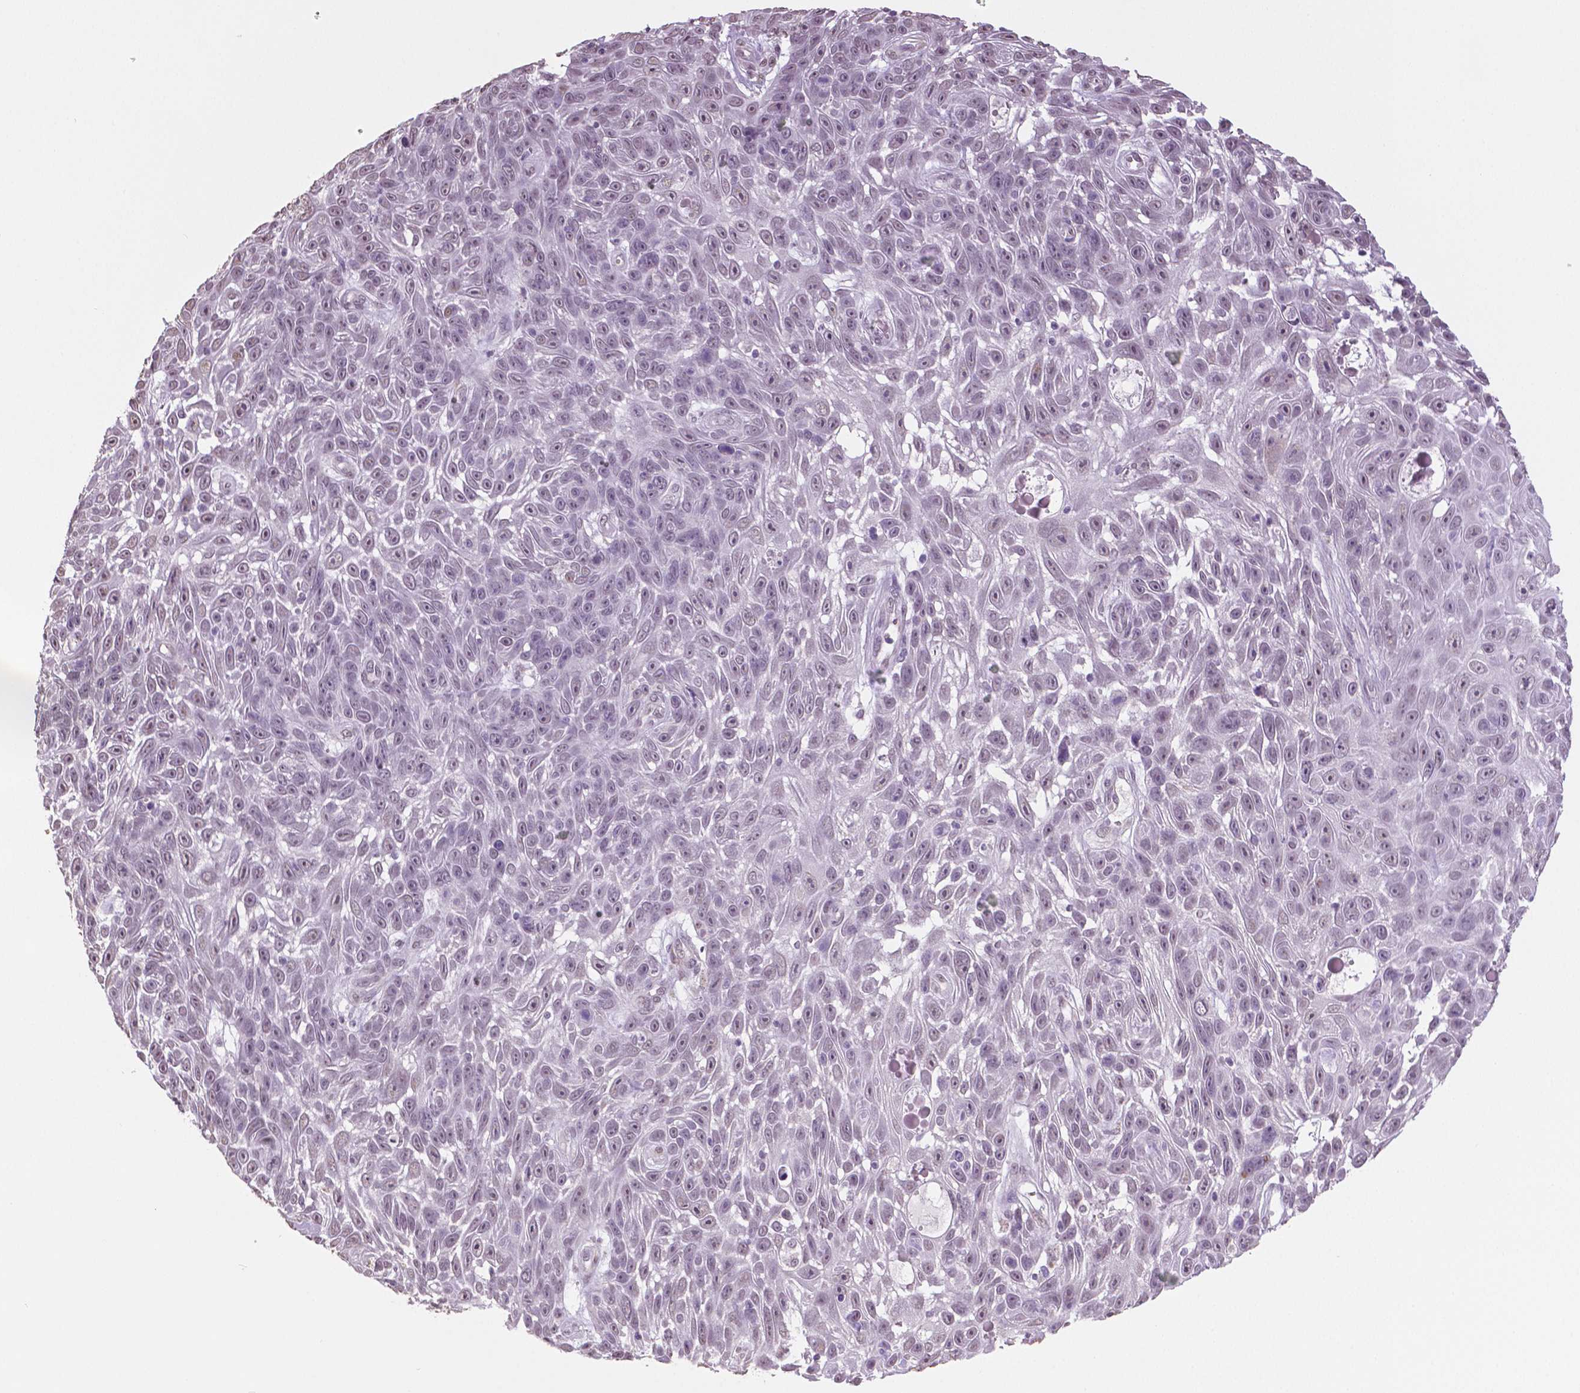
{"staining": {"intensity": "weak", "quantity": "<25%", "location": "nuclear"}, "tissue": "skin cancer", "cell_type": "Tumor cells", "image_type": "cancer", "snomed": [{"axis": "morphology", "description": "Squamous cell carcinoma, NOS"}, {"axis": "topography", "description": "Skin"}], "caption": "DAB immunohistochemical staining of human squamous cell carcinoma (skin) reveals no significant positivity in tumor cells.", "gene": "IGF2BP1", "patient": {"sex": "male", "age": 82}}